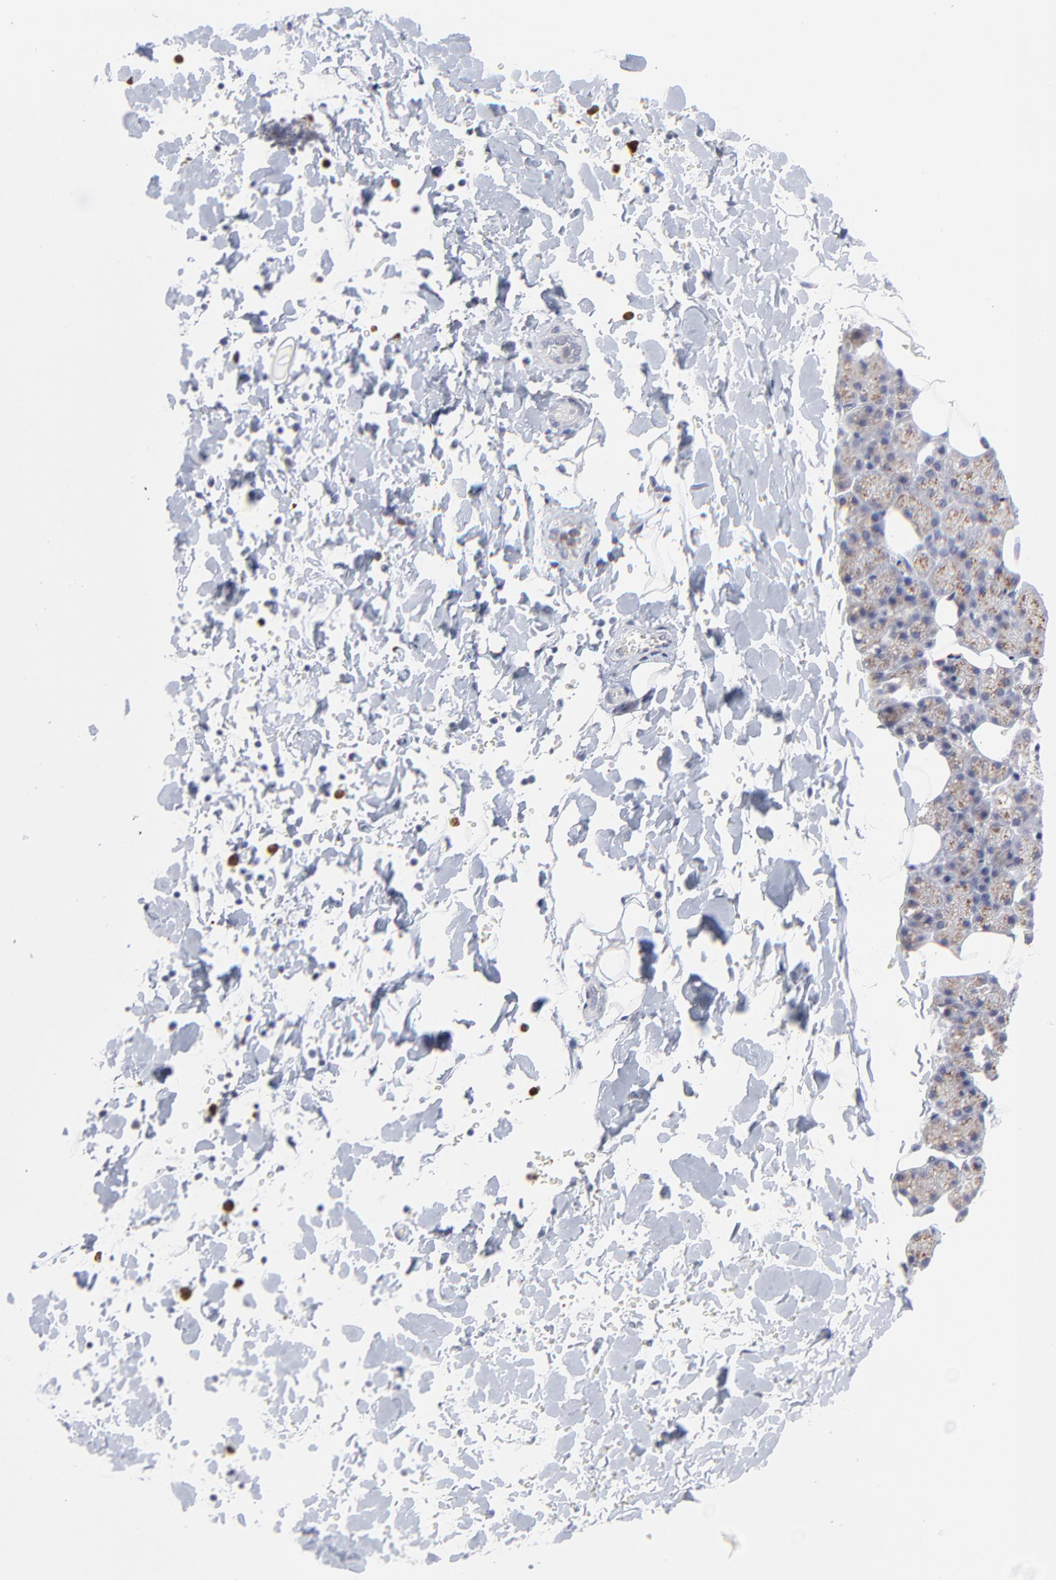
{"staining": {"intensity": "weak", "quantity": "<25%", "location": "cytoplasmic/membranous"}, "tissue": "salivary gland", "cell_type": "Glandular cells", "image_type": "normal", "snomed": [{"axis": "morphology", "description": "Normal tissue, NOS"}, {"axis": "topography", "description": "Lymph node"}, {"axis": "topography", "description": "Salivary gland"}], "caption": "Immunohistochemical staining of normal human salivary gland displays no significant expression in glandular cells. (Immunohistochemistry (ihc), brightfield microscopy, high magnification).", "gene": "NCAPH", "patient": {"sex": "male", "age": 8}}